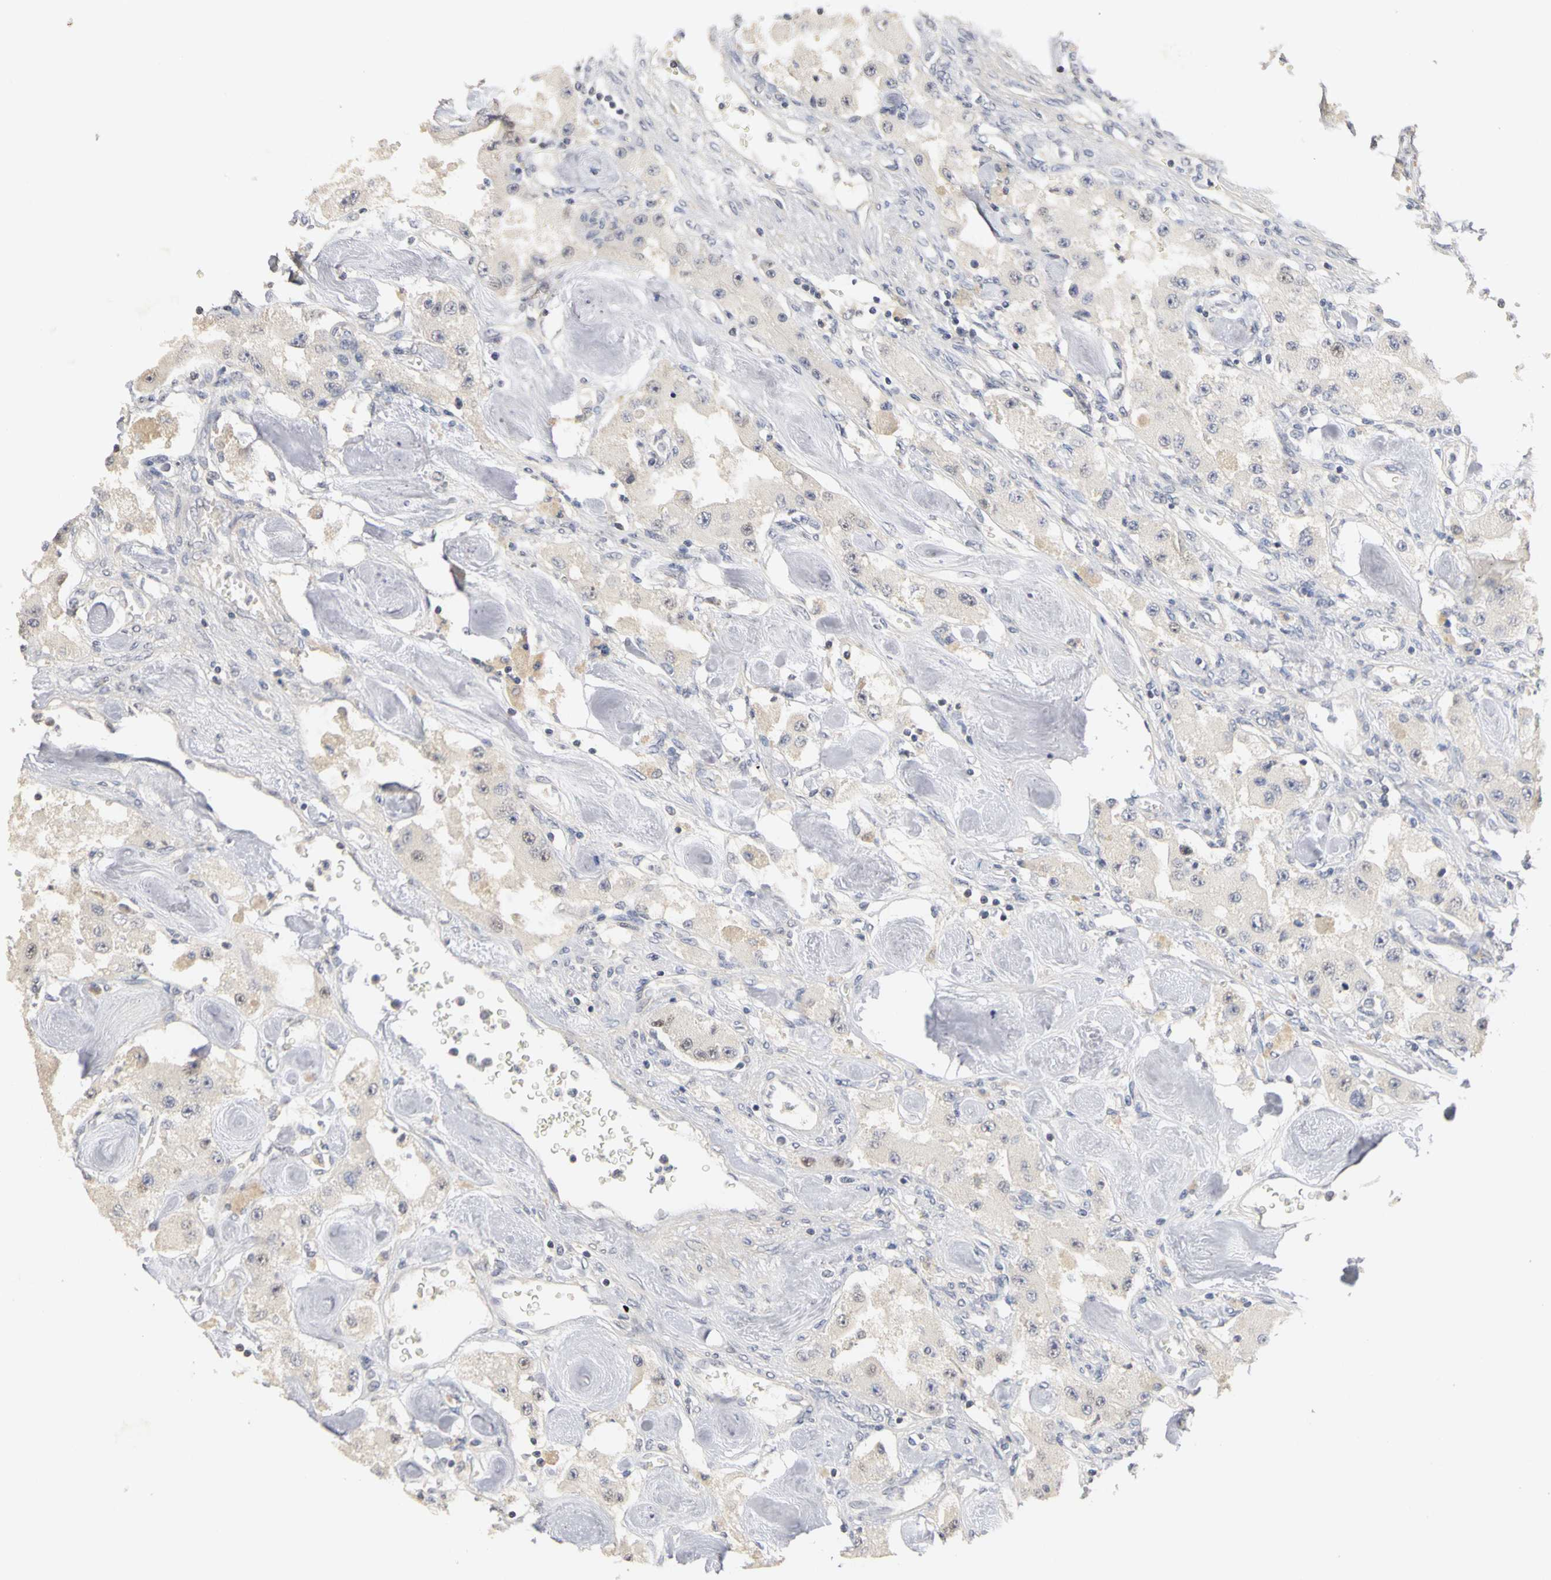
{"staining": {"intensity": "negative", "quantity": "none", "location": "none"}, "tissue": "carcinoid", "cell_type": "Tumor cells", "image_type": "cancer", "snomed": [{"axis": "morphology", "description": "Carcinoid, malignant, NOS"}, {"axis": "topography", "description": "Pancreas"}], "caption": "High power microscopy histopathology image of an IHC photomicrograph of carcinoid, revealing no significant positivity in tumor cells.", "gene": "PGR", "patient": {"sex": "male", "age": 41}}